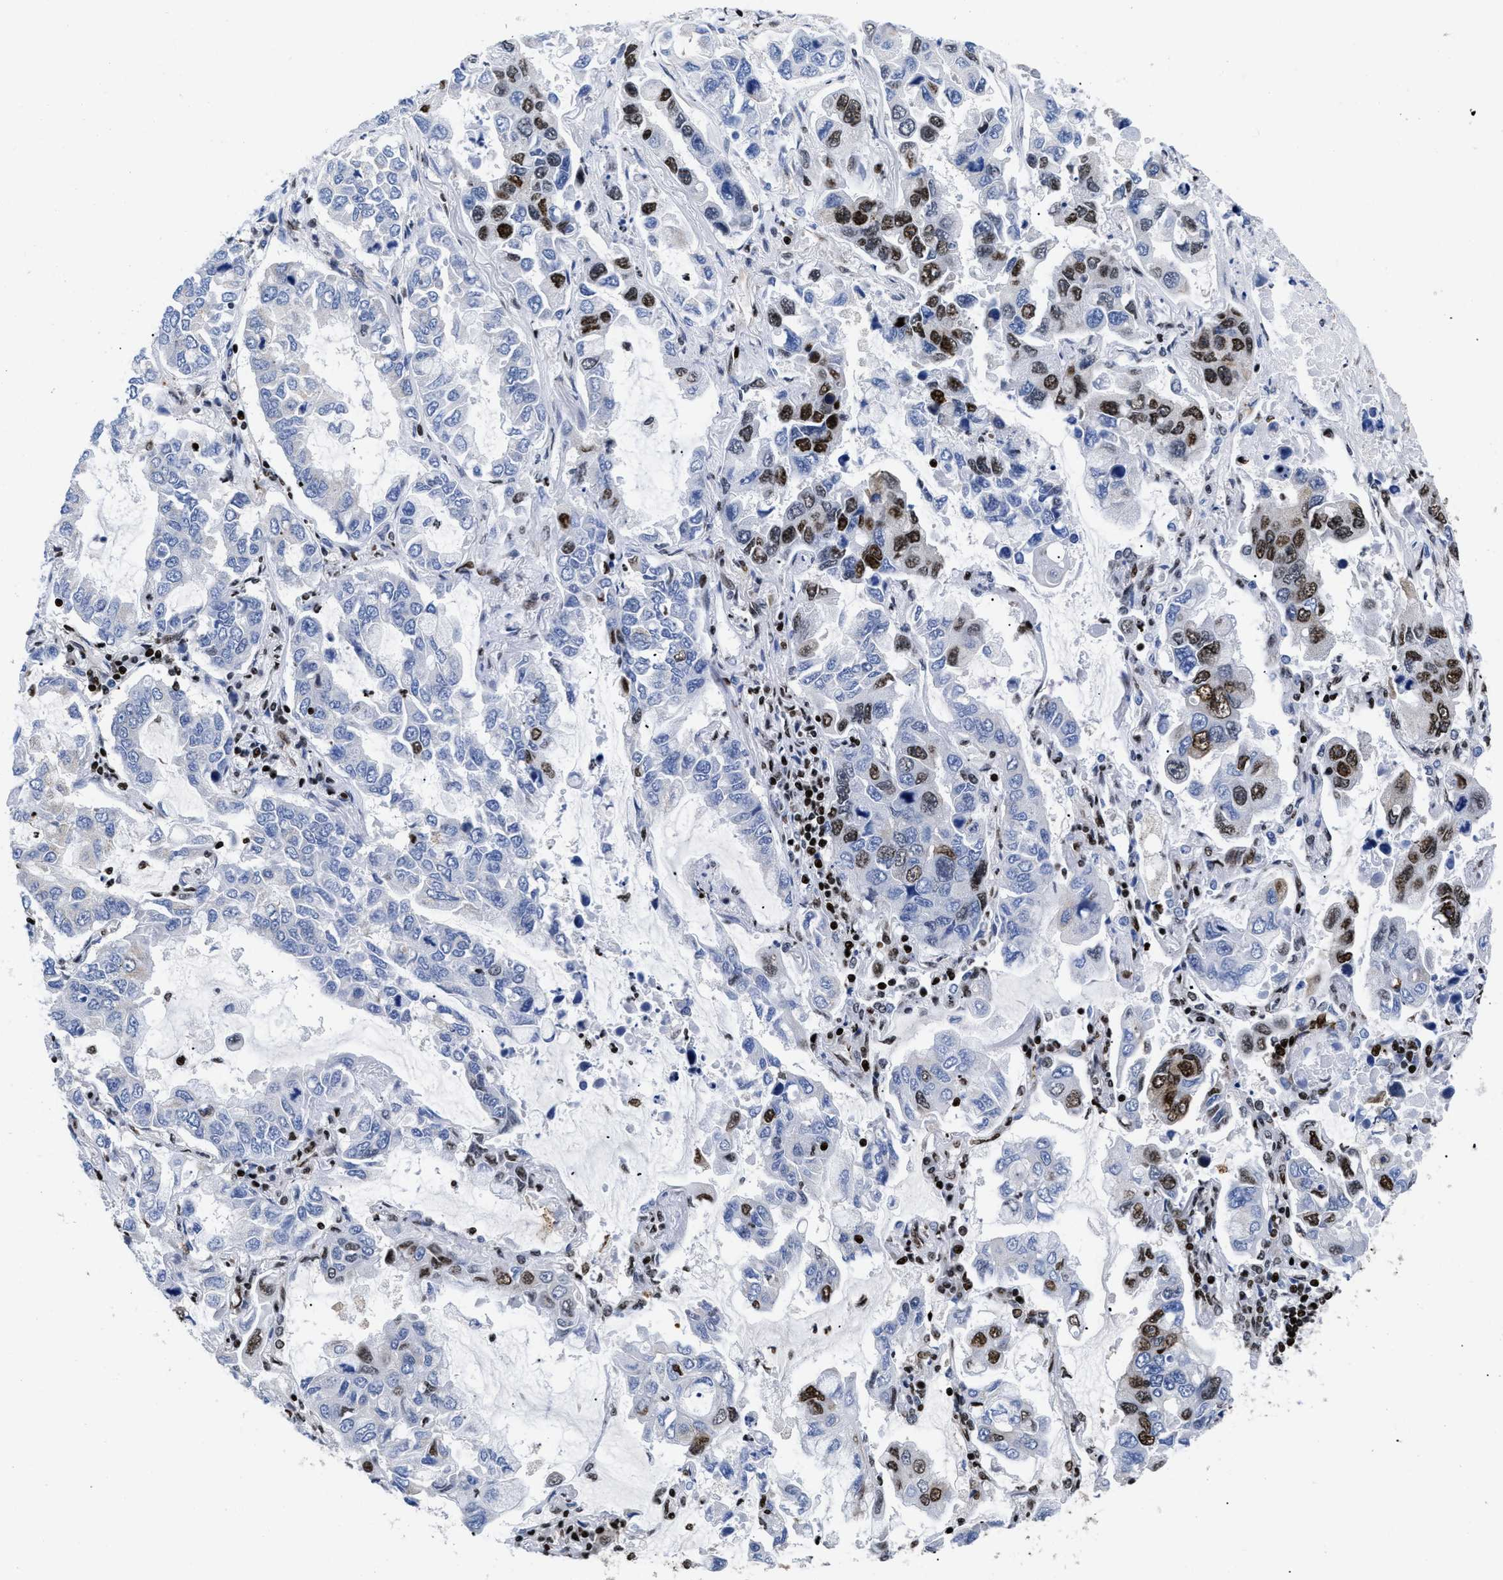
{"staining": {"intensity": "strong", "quantity": "25%-75%", "location": "nuclear"}, "tissue": "lung cancer", "cell_type": "Tumor cells", "image_type": "cancer", "snomed": [{"axis": "morphology", "description": "Adenocarcinoma, NOS"}, {"axis": "topography", "description": "Lung"}], "caption": "This image exhibits lung cancer (adenocarcinoma) stained with IHC to label a protein in brown. The nuclear of tumor cells show strong positivity for the protein. Nuclei are counter-stained blue.", "gene": "CALHM3", "patient": {"sex": "male", "age": 64}}